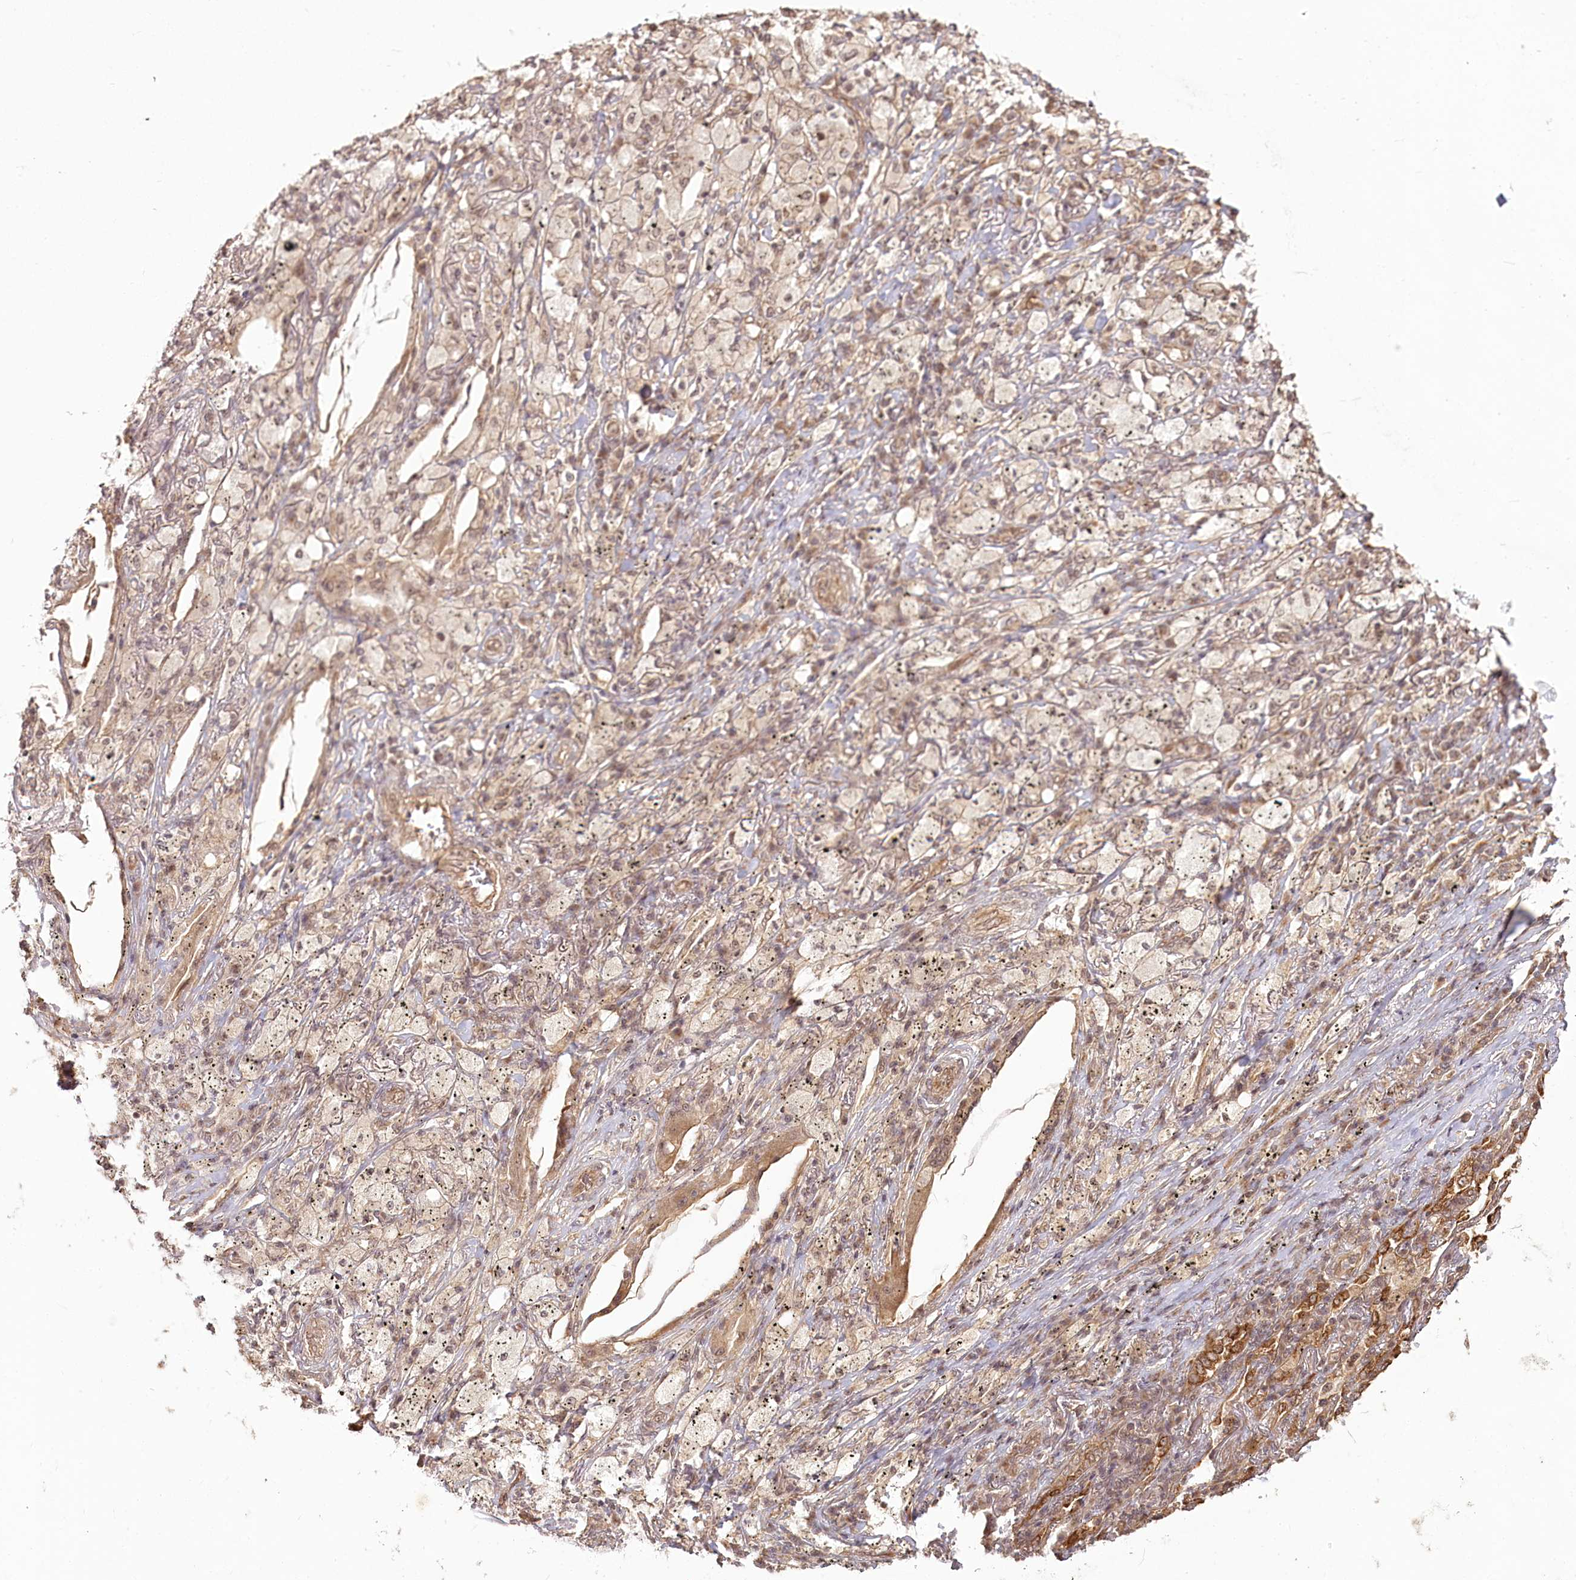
{"staining": {"intensity": "weak", "quantity": ">75%", "location": "cytoplasmic/membranous,nuclear"}, "tissue": "lung cancer", "cell_type": "Tumor cells", "image_type": "cancer", "snomed": [{"axis": "morphology", "description": "Squamous cell carcinoma, NOS"}, {"axis": "topography", "description": "Lung"}], "caption": "The micrograph reveals a brown stain indicating the presence of a protein in the cytoplasmic/membranous and nuclear of tumor cells in squamous cell carcinoma (lung).", "gene": "R3HDM2", "patient": {"sex": "female", "age": 63}}